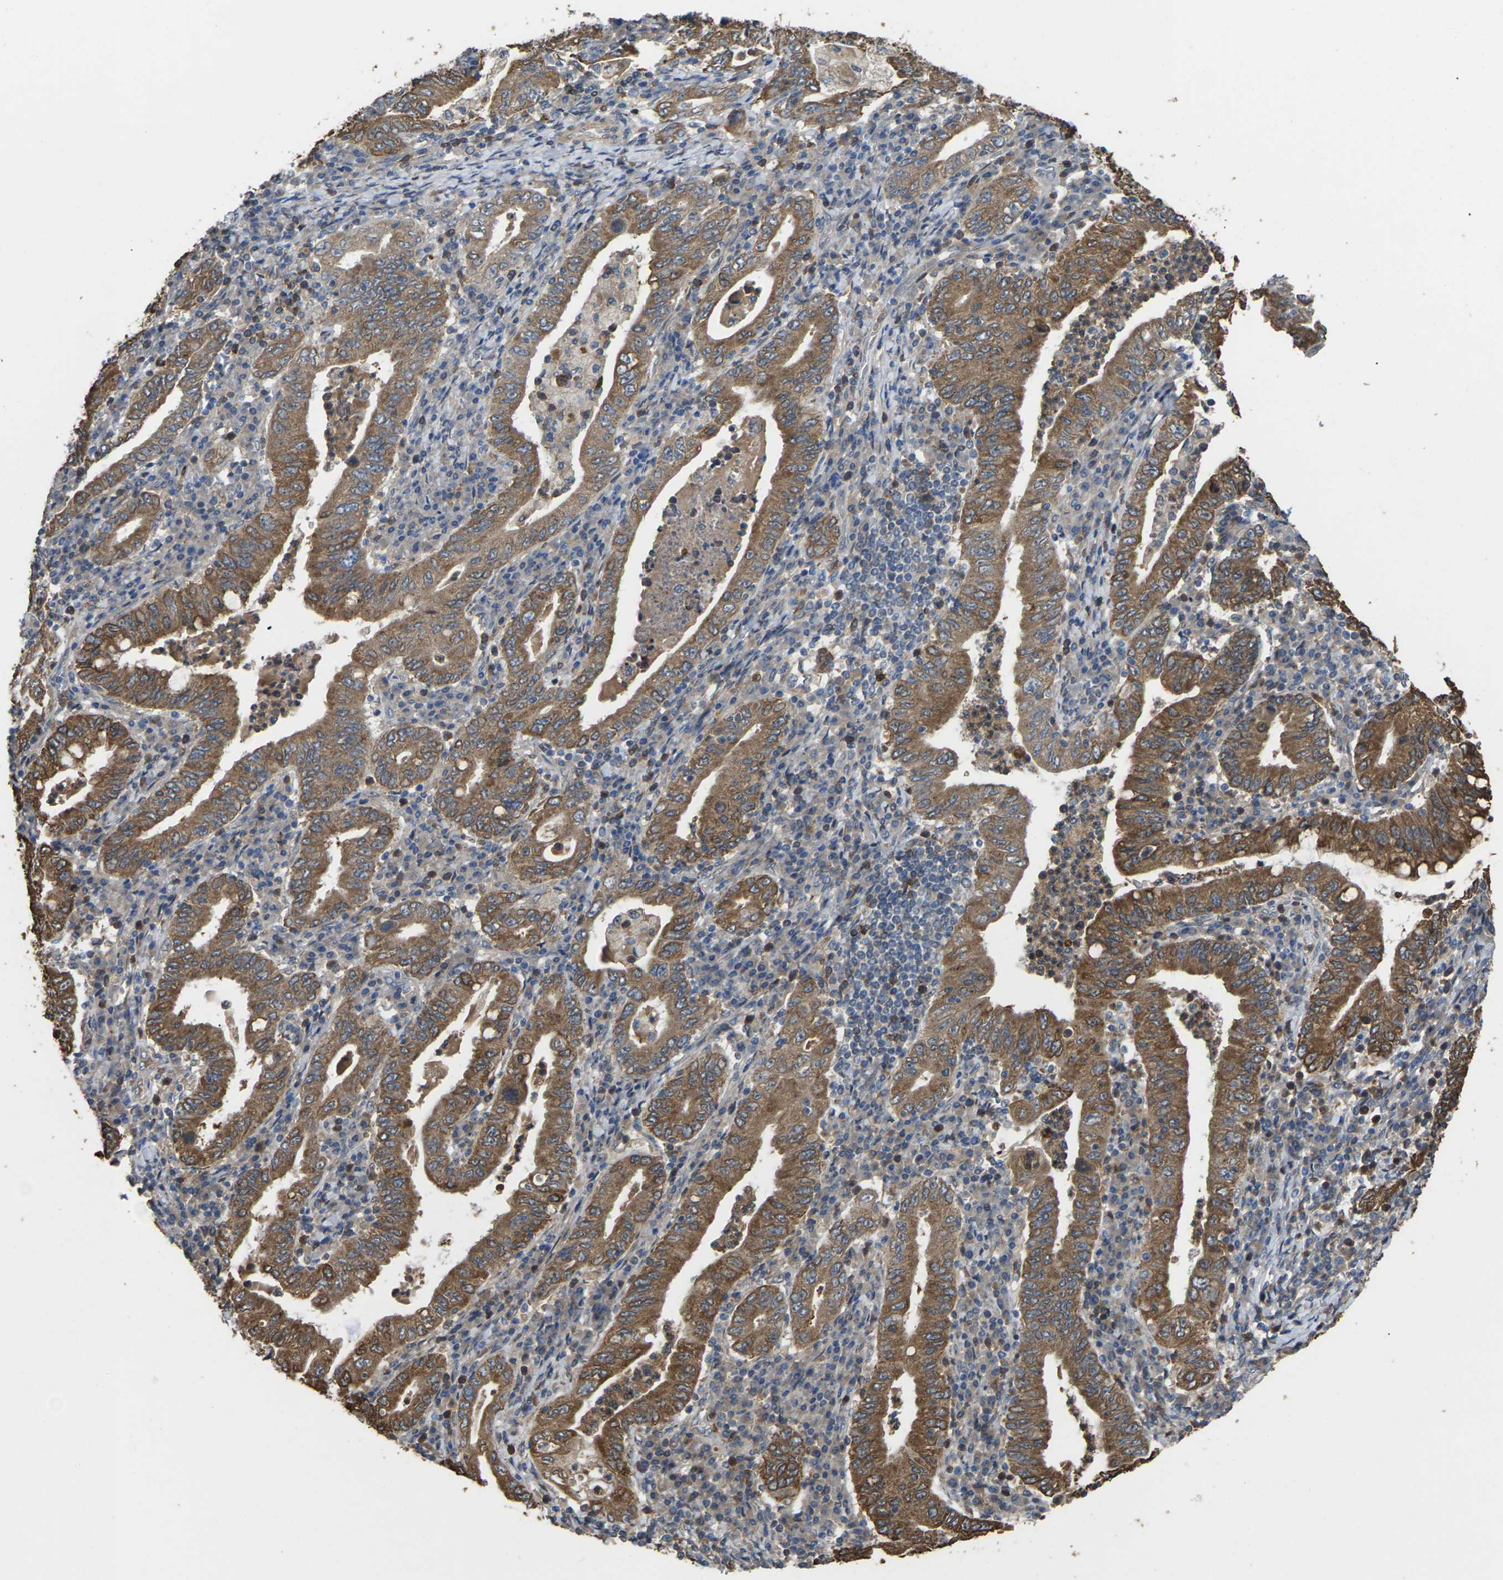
{"staining": {"intensity": "moderate", "quantity": ">75%", "location": "cytoplasmic/membranous"}, "tissue": "stomach cancer", "cell_type": "Tumor cells", "image_type": "cancer", "snomed": [{"axis": "morphology", "description": "Normal tissue, NOS"}, {"axis": "morphology", "description": "Adenocarcinoma, NOS"}, {"axis": "topography", "description": "Esophagus"}, {"axis": "topography", "description": "Stomach, upper"}, {"axis": "topography", "description": "Peripheral nerve tissue"}], "caption": "DAB (3,3'-diaminobenzidine) immunohistochemical staining of human adenocarcinoma (stomach) demonstrates moderate cytoplasmic/membranous protein expression in about >75% of tumor cells.", "gene": "TIAM1", "patient": {"sex": "male", "age": 62}}